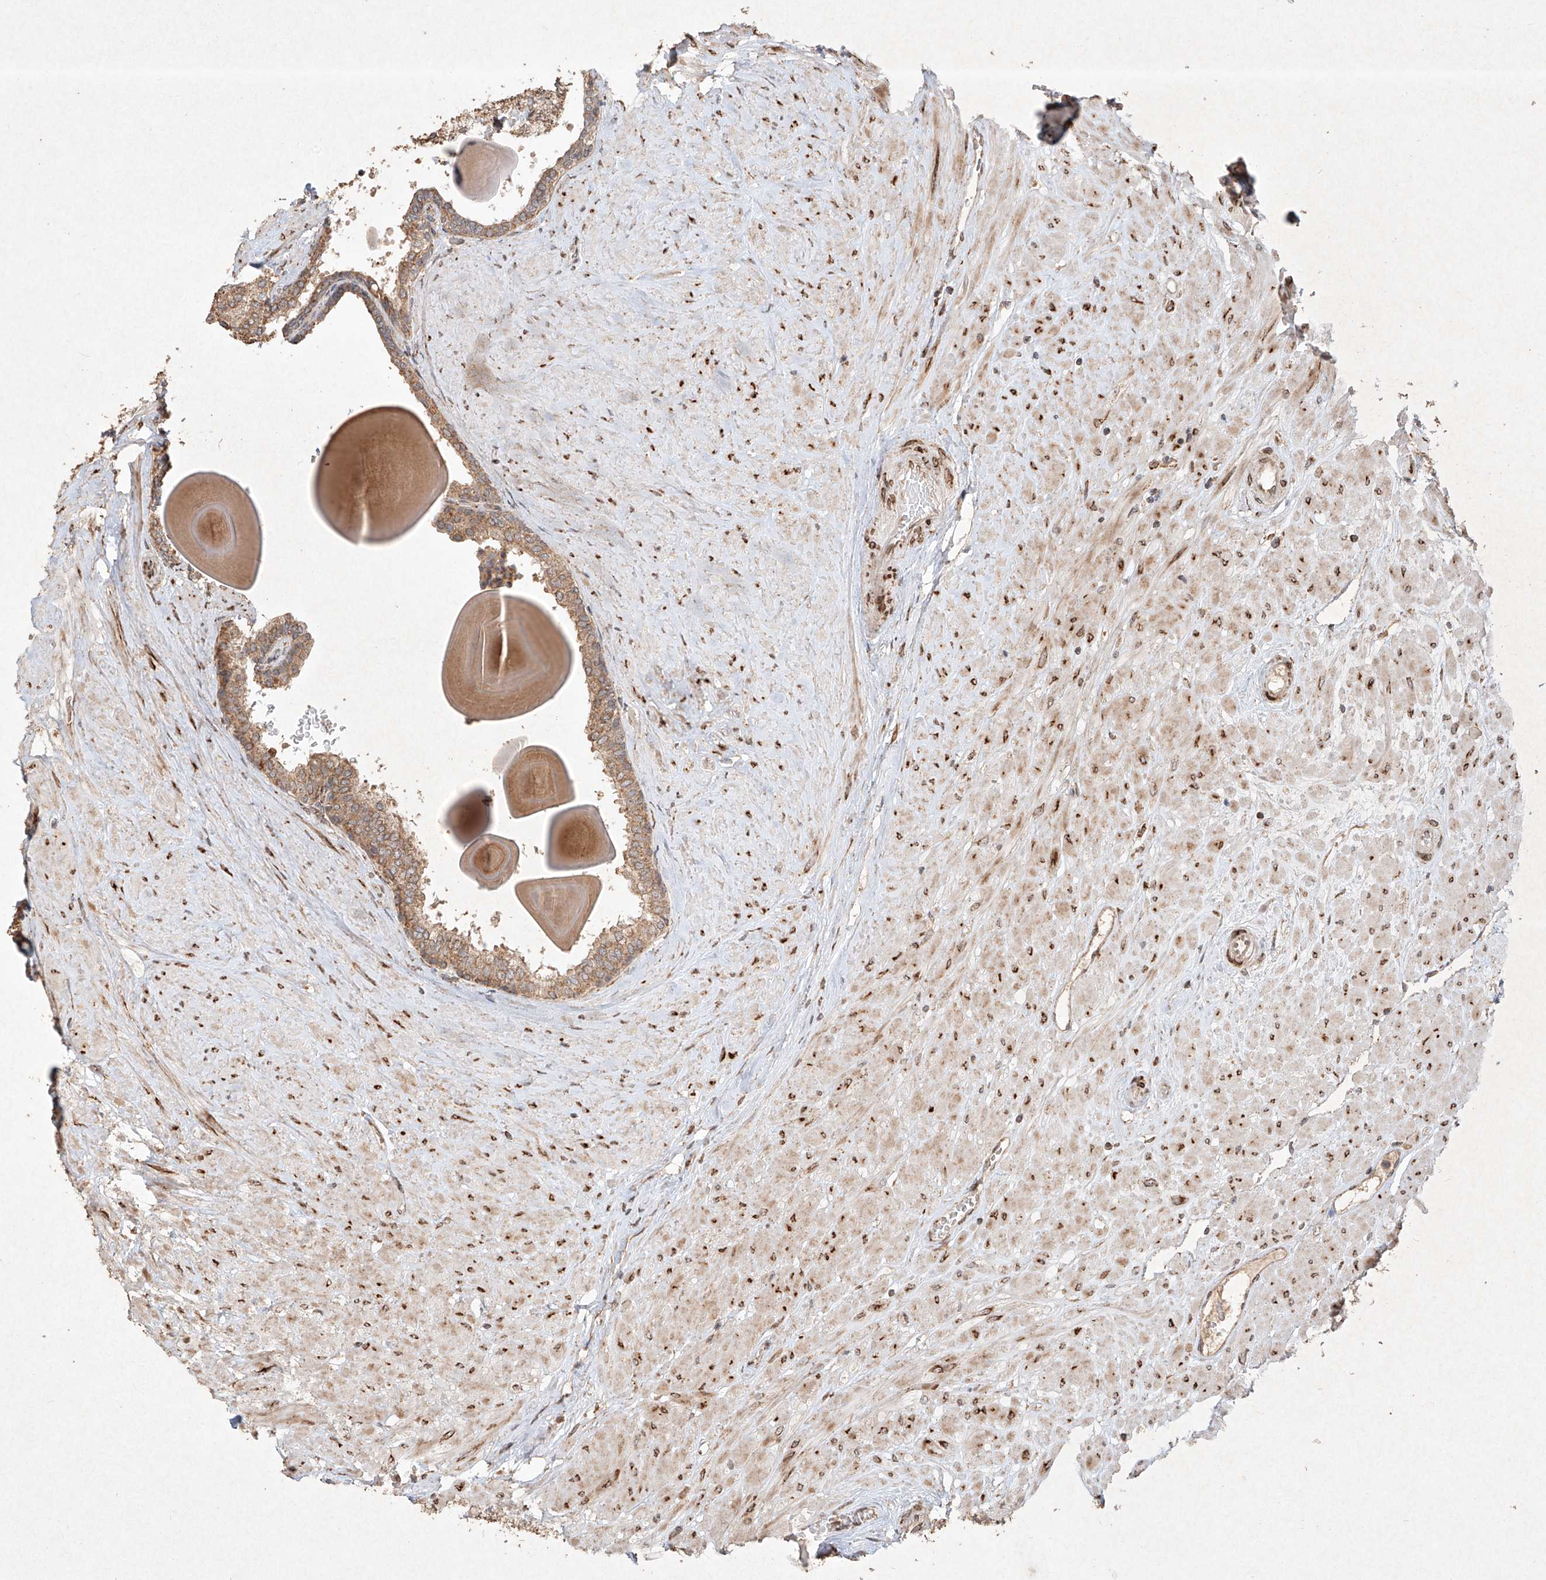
{"staining": {"intensity": "moderate", "quantity": ">75%", "location": "cytoplasmic/membranous"}, "tissue": "prostate", "cell_type": "Glandular cells", "image_type": "normal", "snomed": [{"axis": "morphology", "description": "Normal tissue, NOS"}, {"axis": "topography", "description": "Prostate"}], "caption": "This is an image of immunohistochemistry (IHC) staining of unremarkable prostate, which shows moderate staining in the cytoplasmic/membranous of glandular cells.", "gene": "SEMA3B", "patient": {"sex": "male", "age": 48}}